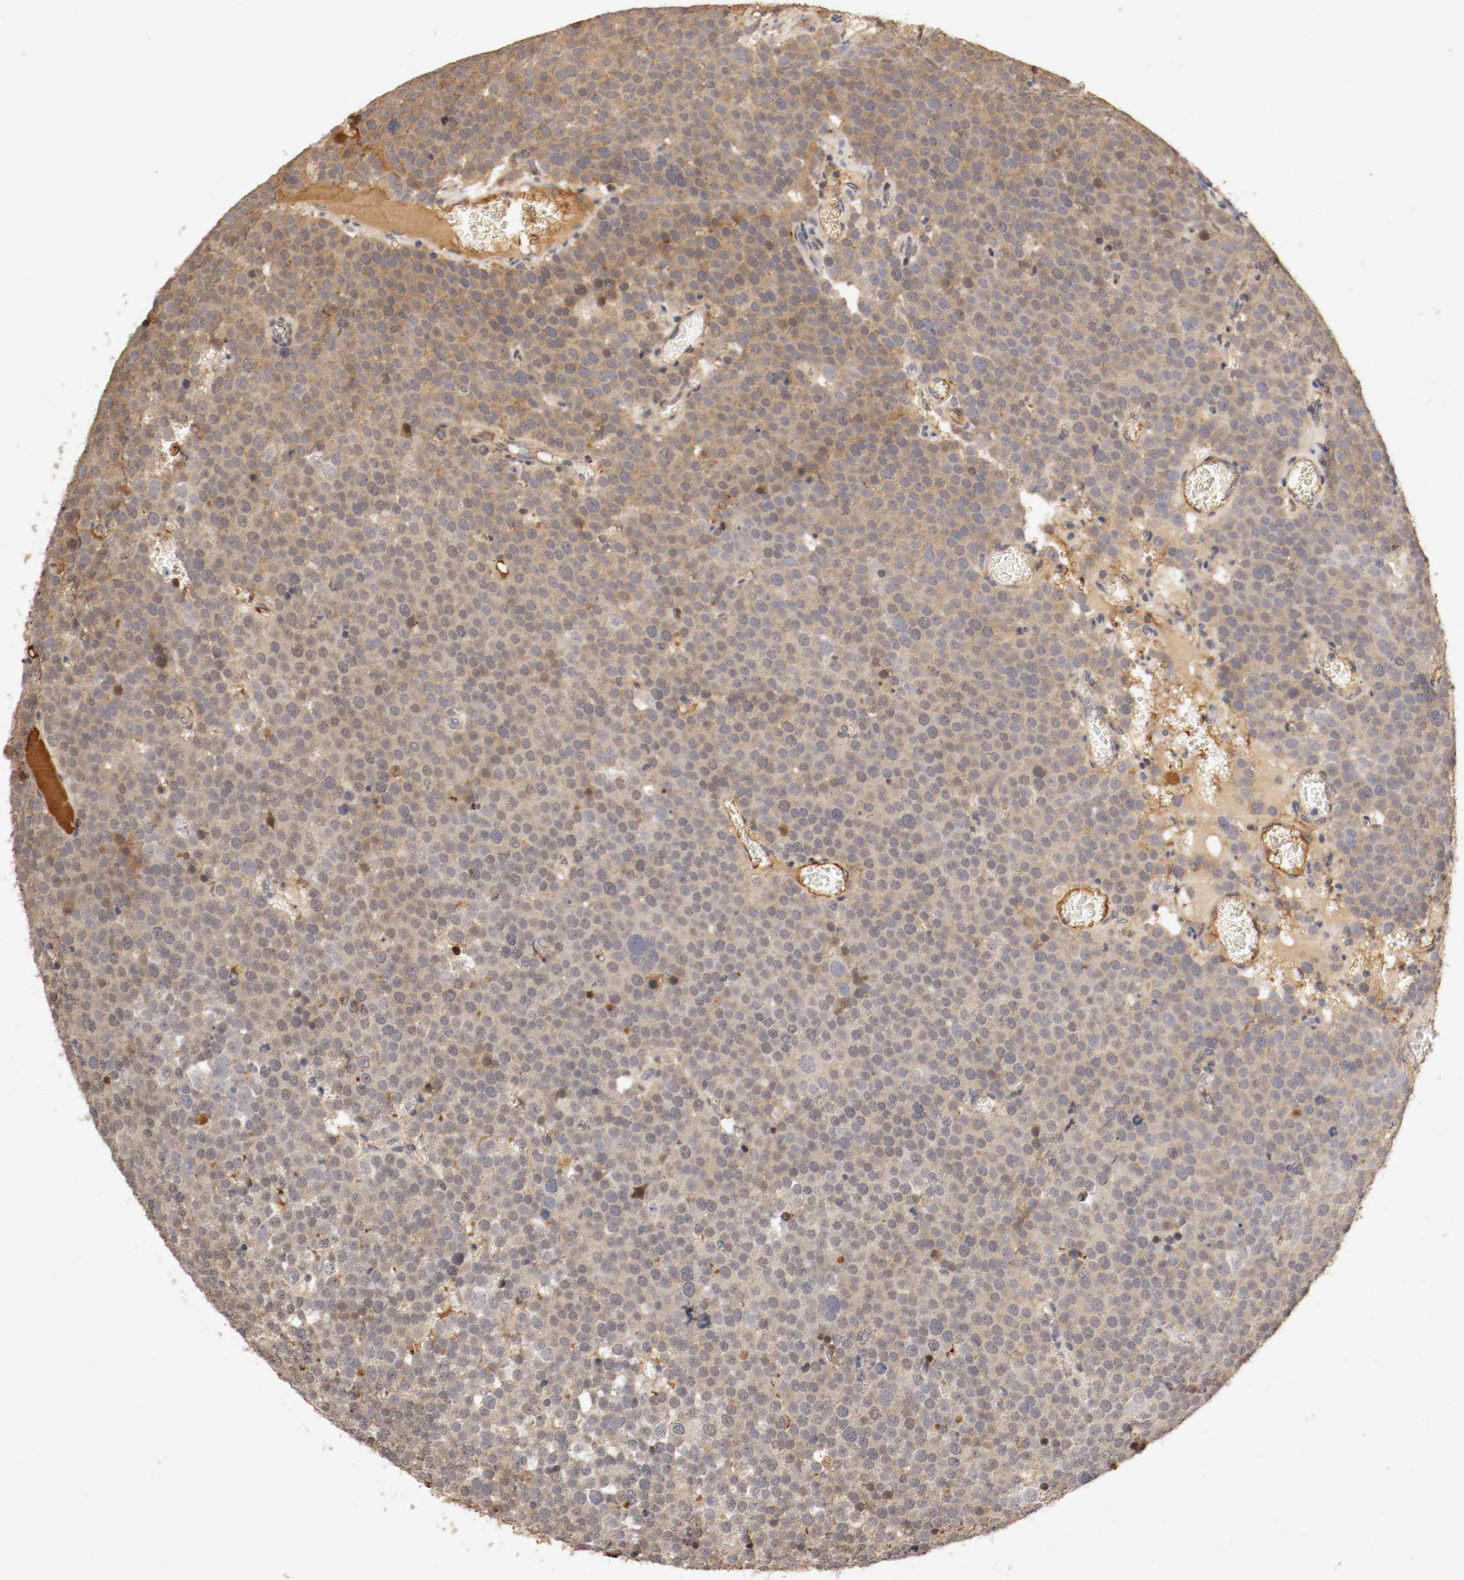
{"staining": {"intensity": "weak", "quantity": ">75%", "location": "cytoplasmic/membranous"}, "tissue": "testis cancer", "cell_type": "Tumor cells", "image_type": "cancer", "snomed": [{"axis": "morphology", "description": "Seminoma, NOS"}, {"axis": "topography", "description": "Testis"}], "caption": "Protein staining by IHC displays weak cytoplasmic/membranous positivity in about >75% of tumor cells in seminoma (testis). The staining was performed using DAB, with brown indicating positive protein expression. Nuclei are stained blue with hematoxylin.", "gene": "TNFRSF1B", "patient": {"sex": "male", "age": 71}}